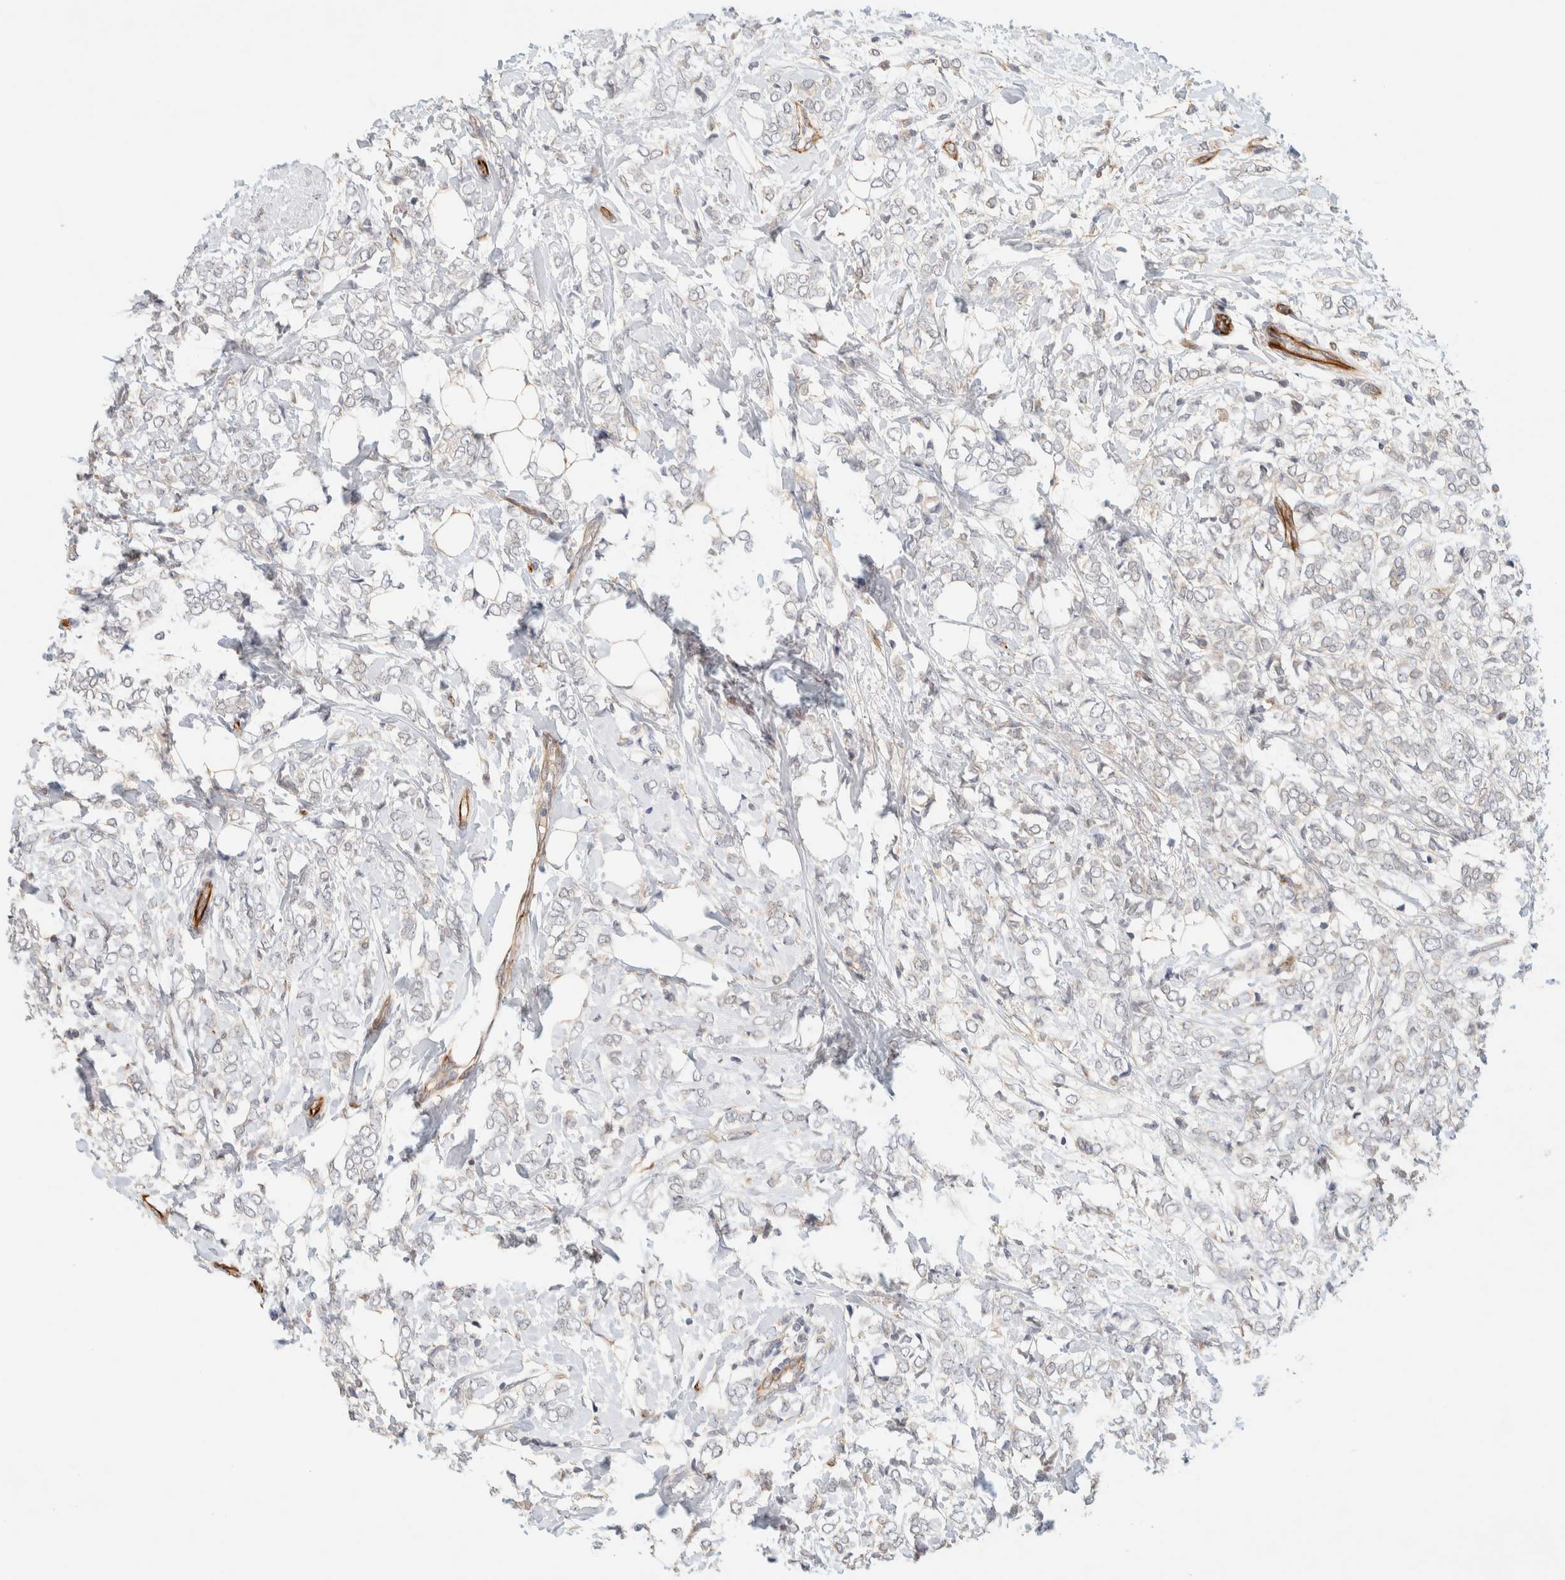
{"staining": {"intensity": "negative", "quantity": "none", "location": "none"}, "tissue": "breast cancer", "cell_type": "Tumor cells", "image_type": "cancer", "snomed": [{"axis": "morphology", "description": "Normal tissue, NOS"}, {"axis": "morphology", "description": "Lobular carcinoma"}, {"axis": "topography", "description": "Breast"}], "caption": "The histopathology image displays no significant positivity in tumor cells of breast cancer.", "gene": "FAT1", "patient": {"sex": "female", "age": 47}}